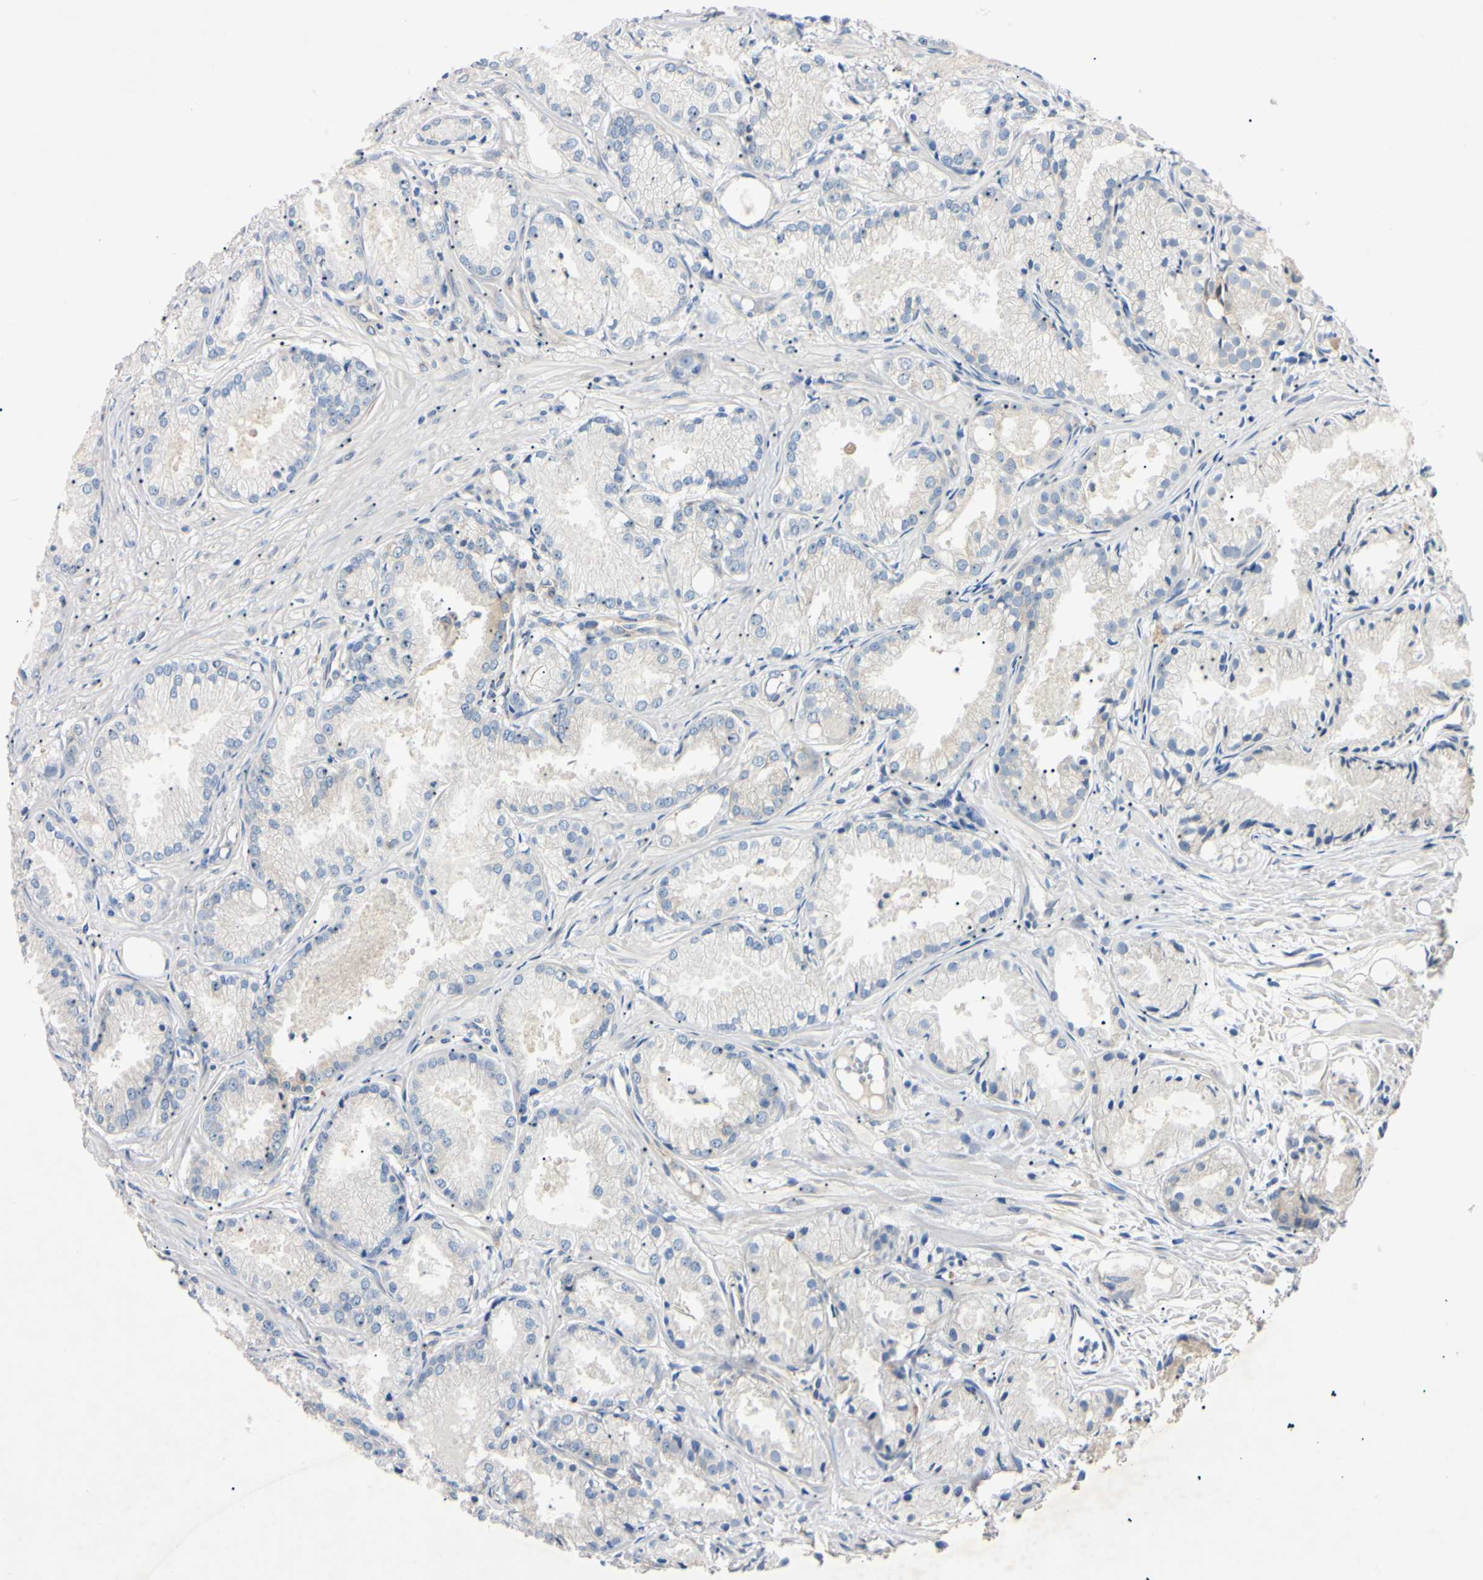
{"staining": {"intensity": "weak", "quantity": "<25%", "location": "cytoplasmic/membranous"}, "tissue": "prostate cancer", "cell_type": "Tumor cells", "image_type": "cancer", "snomed": [{"axis": "morphology", "description": "Adenocarcinoma, Low grade"}, {"axis": "topography", "description": "Prostate"}], "caption": "An immunohistochemistry micrograph of low-grade adenocarcinoma (prostate) is shown. There is no staining in tumor cells of low-grade adenocarcinoma (prostate).", "gene": "DNAJB12", "patient": {"sex": "male", "age": 72}}